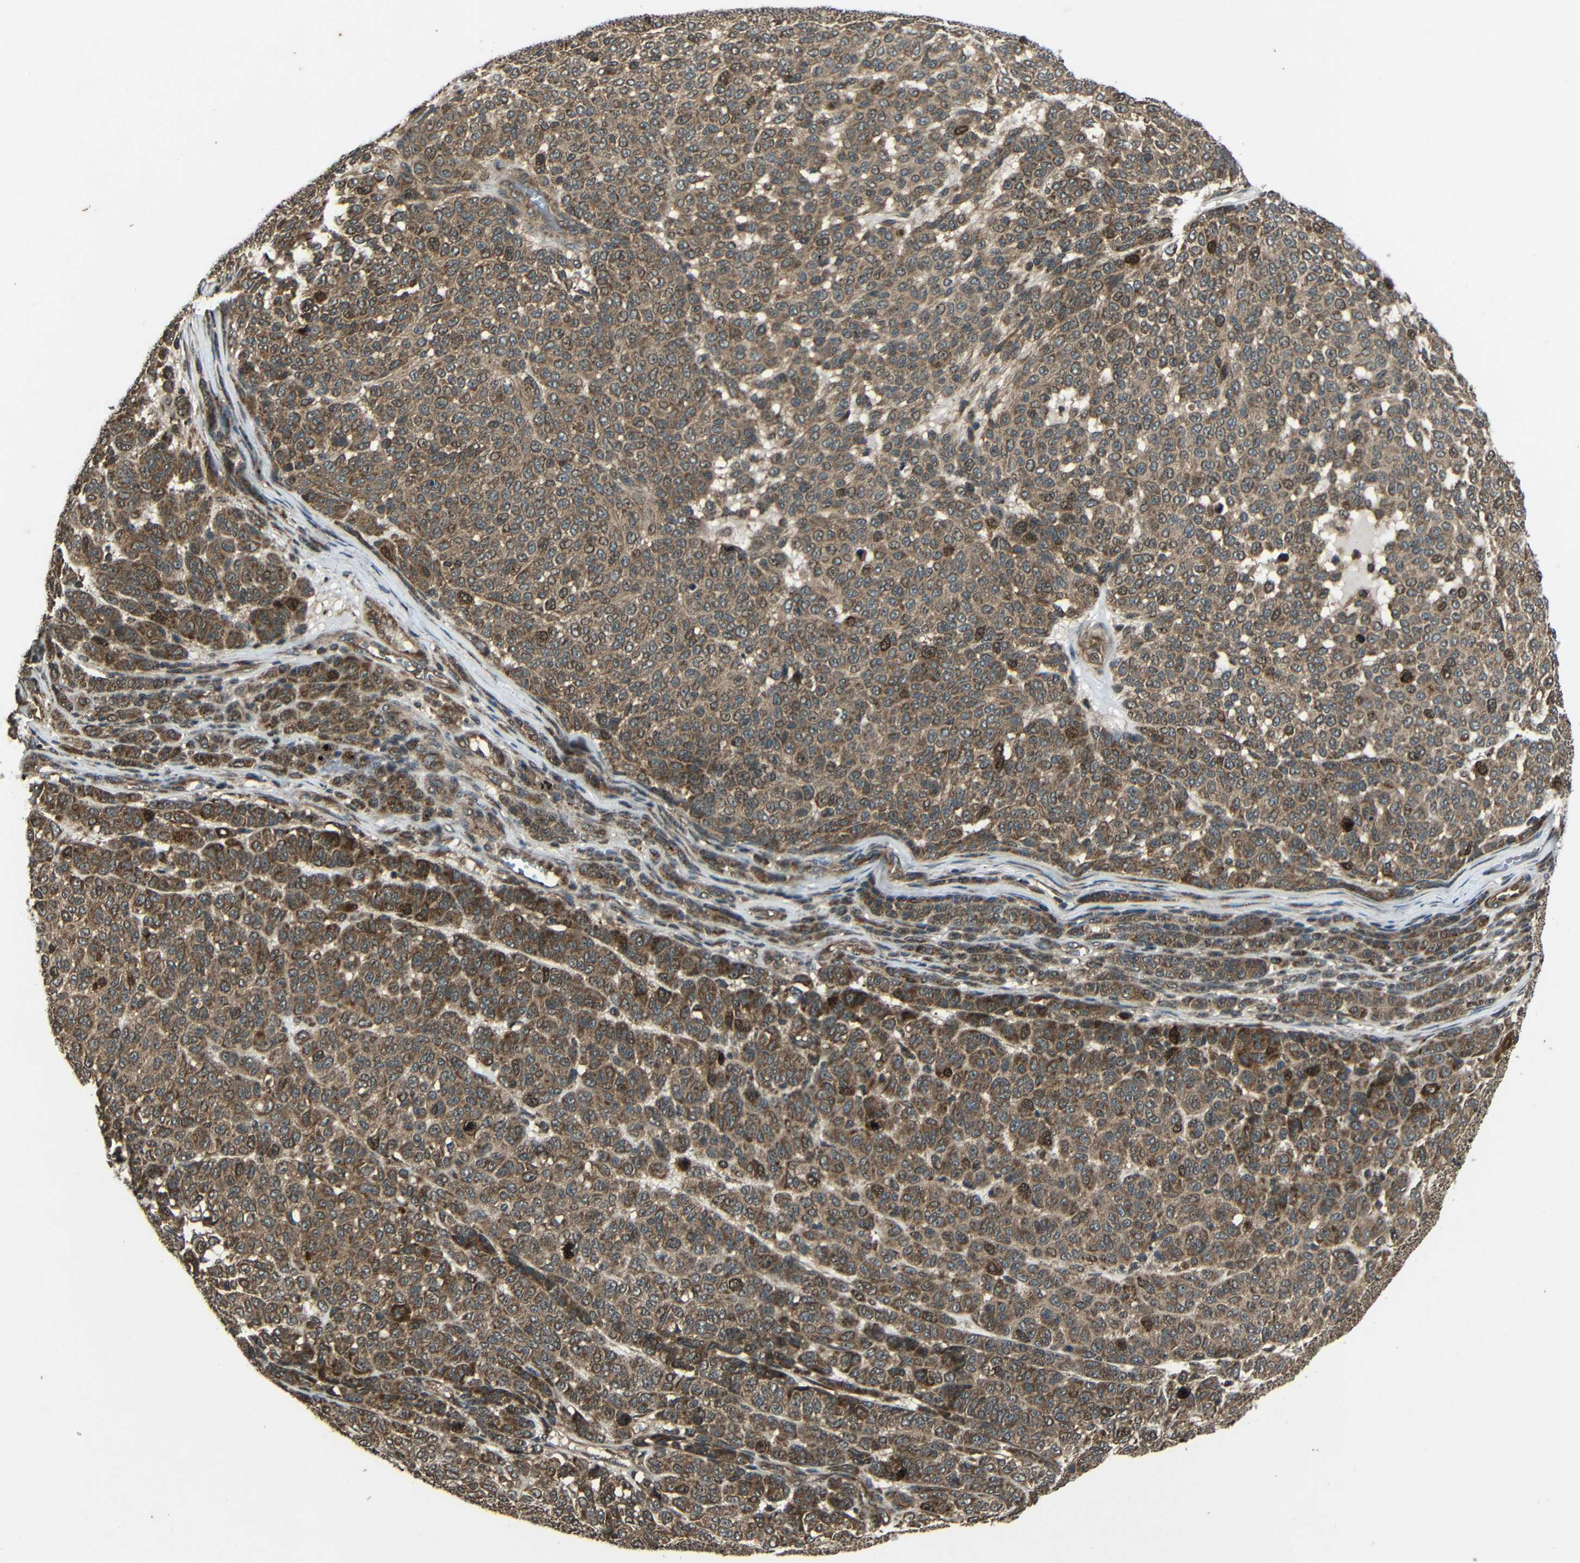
{"staining": {"intensity": "moderate", "quantity": ">75%", "location": "cytoplasmic/membranous,nuclear"}, "tissue": "melanoma", "cell_type": "Tumor cells", "image_type": "cancer", "snomed": [{"axis": "morphology", "description": "Malignant melanoma, NOS"}, {"axis": "topography", "description": "Skin"}], "caption": "Melanoma tissue reveals moderate cytoplasmic/membranous and nuclear staining in about >75% of tumor cells, visualized by immunohistochemistry. The protein of interest is shown in brown color, while the nuclei are stained blue.", "gene": "PLK2", "patient": {"sex": "male", "age": 59}}